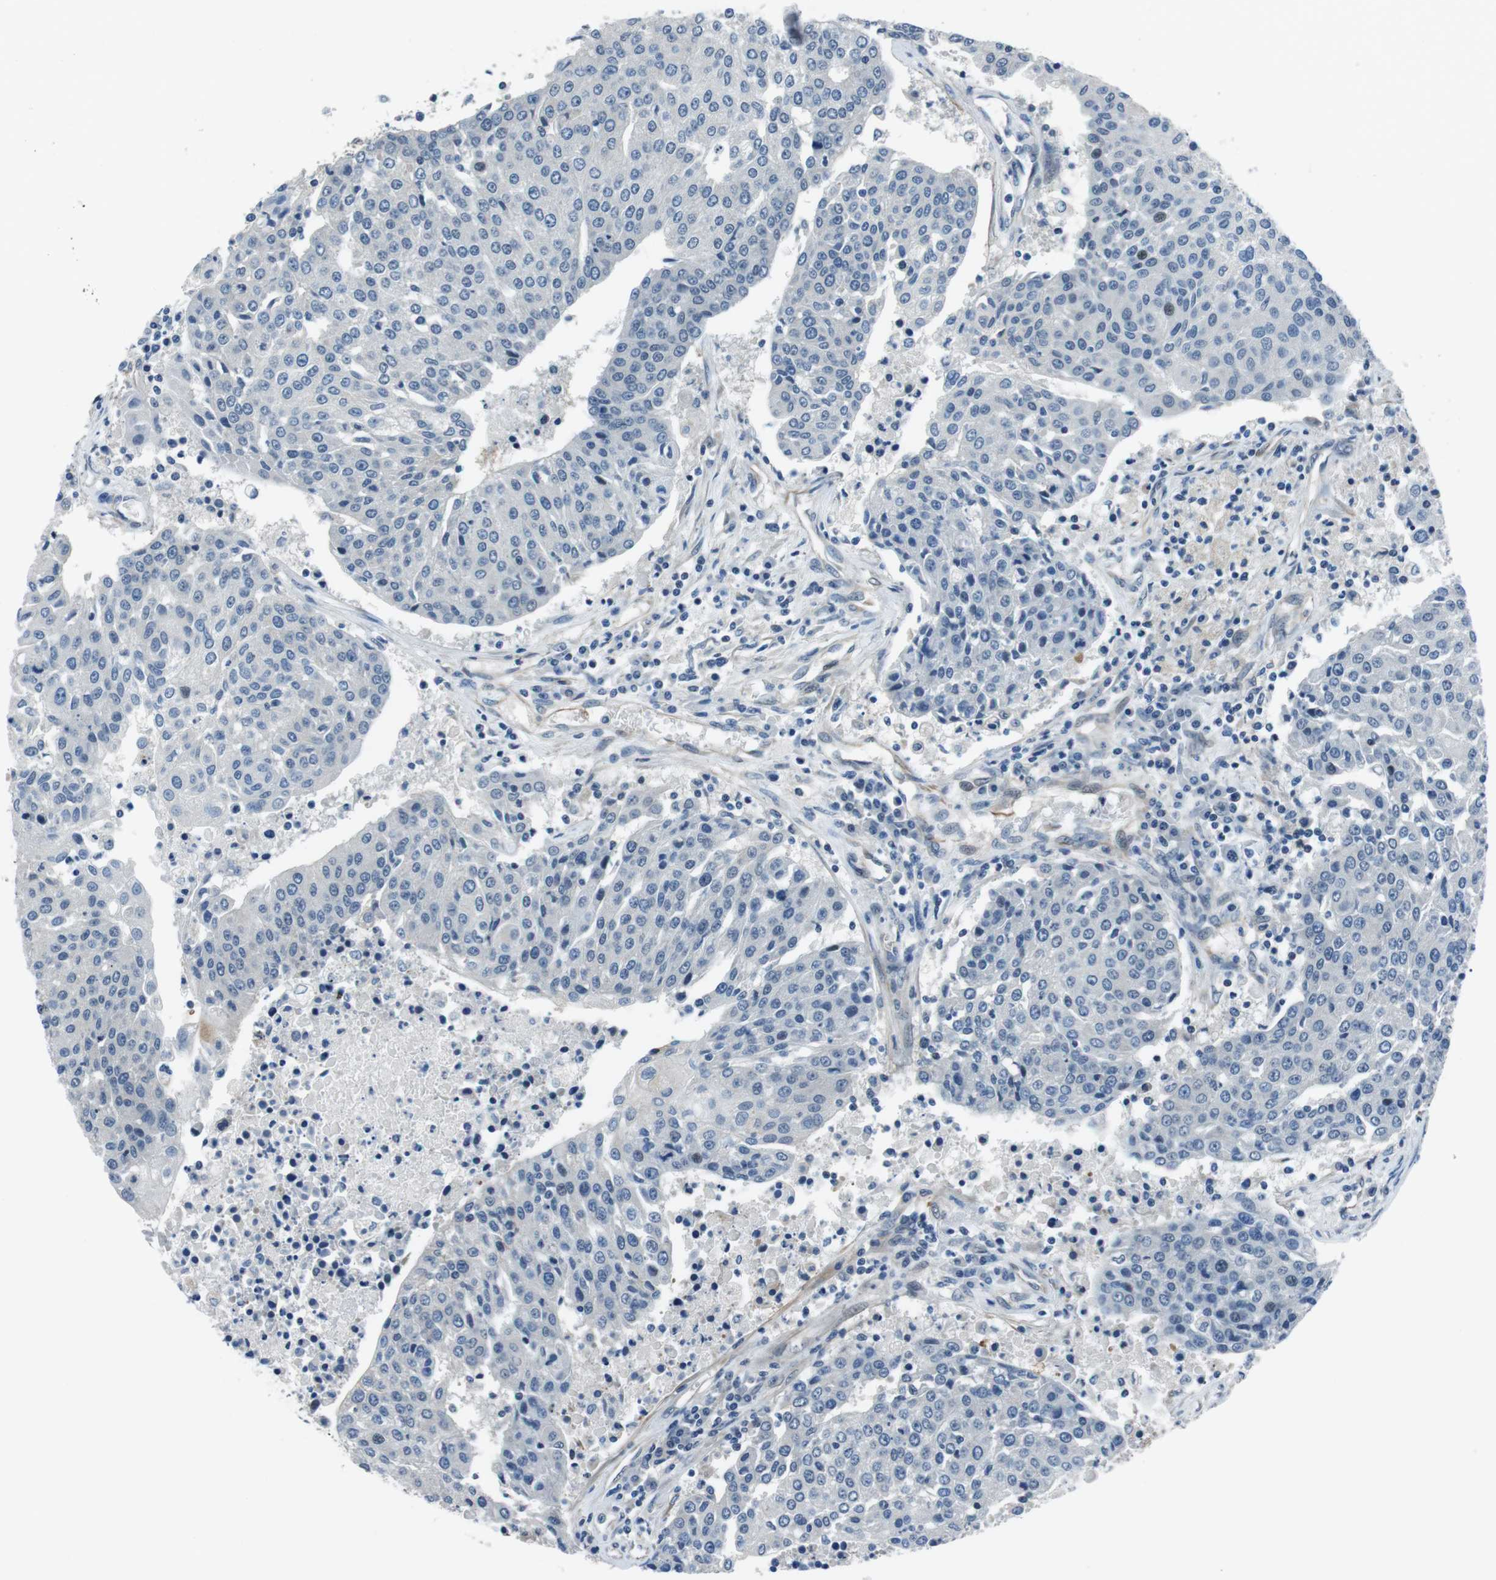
{"staining": {"intensity": "negative", "quantity": "none", "location": "none"}, "tissue": "urothelial cancer", "cell_type": "Tumor cells", "image_type": "cancer", "snomed": [{"axis": "morphology", "description": "Urothelial carcinoma, High grade"}, {"axis": "topography", "description": "Urinary bladder"}], "caption": "A photomicrograph of urothelial cancer stained for a protein exhibits no brown staining in tumor cells.", "gene": "LRRC49", "patient": {"sex": "female", "age": 85}}